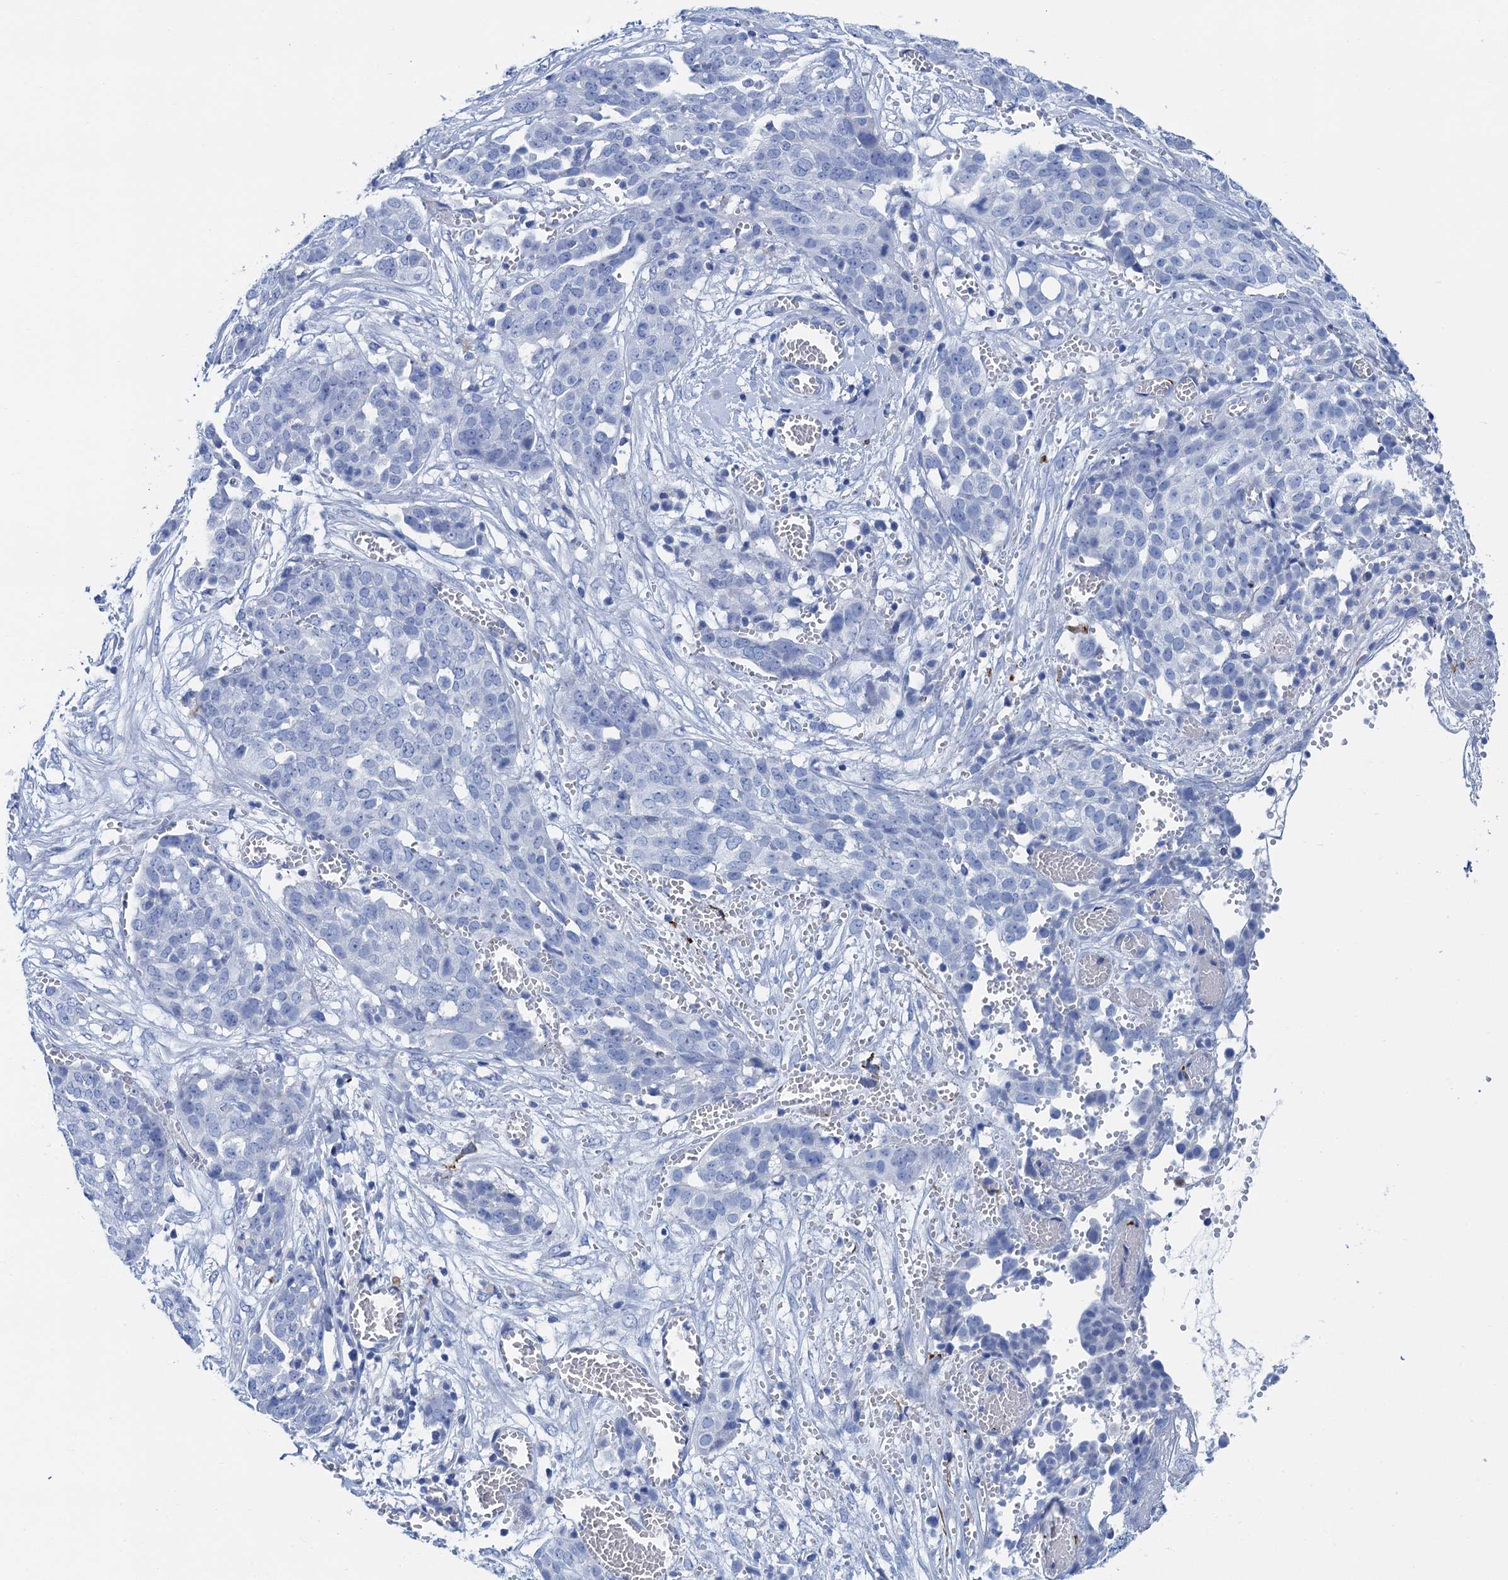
{"staining": {"intensity": "negative", "quantity": "none", "location": "none"}, "tissue": "ovarian cancer", "cell_type": "Tumor cells", "image_type": "cancer", "snomed": [{"axis": "morphology", "description": "Cystadenocarcinoma, serous, NOS"}, {"axis": "topography", "description": "Soft tissue"}, {"axis": "topography", "description": "Ovary"}], "caption": "Human serous cystadenocarcinoma (ovarian) stained for a protein using immunohistochemistry (IHC) shows no staining in tumor cells.", "gene": "NLRP10", "patient": {"sex": "female", "age": 57}}